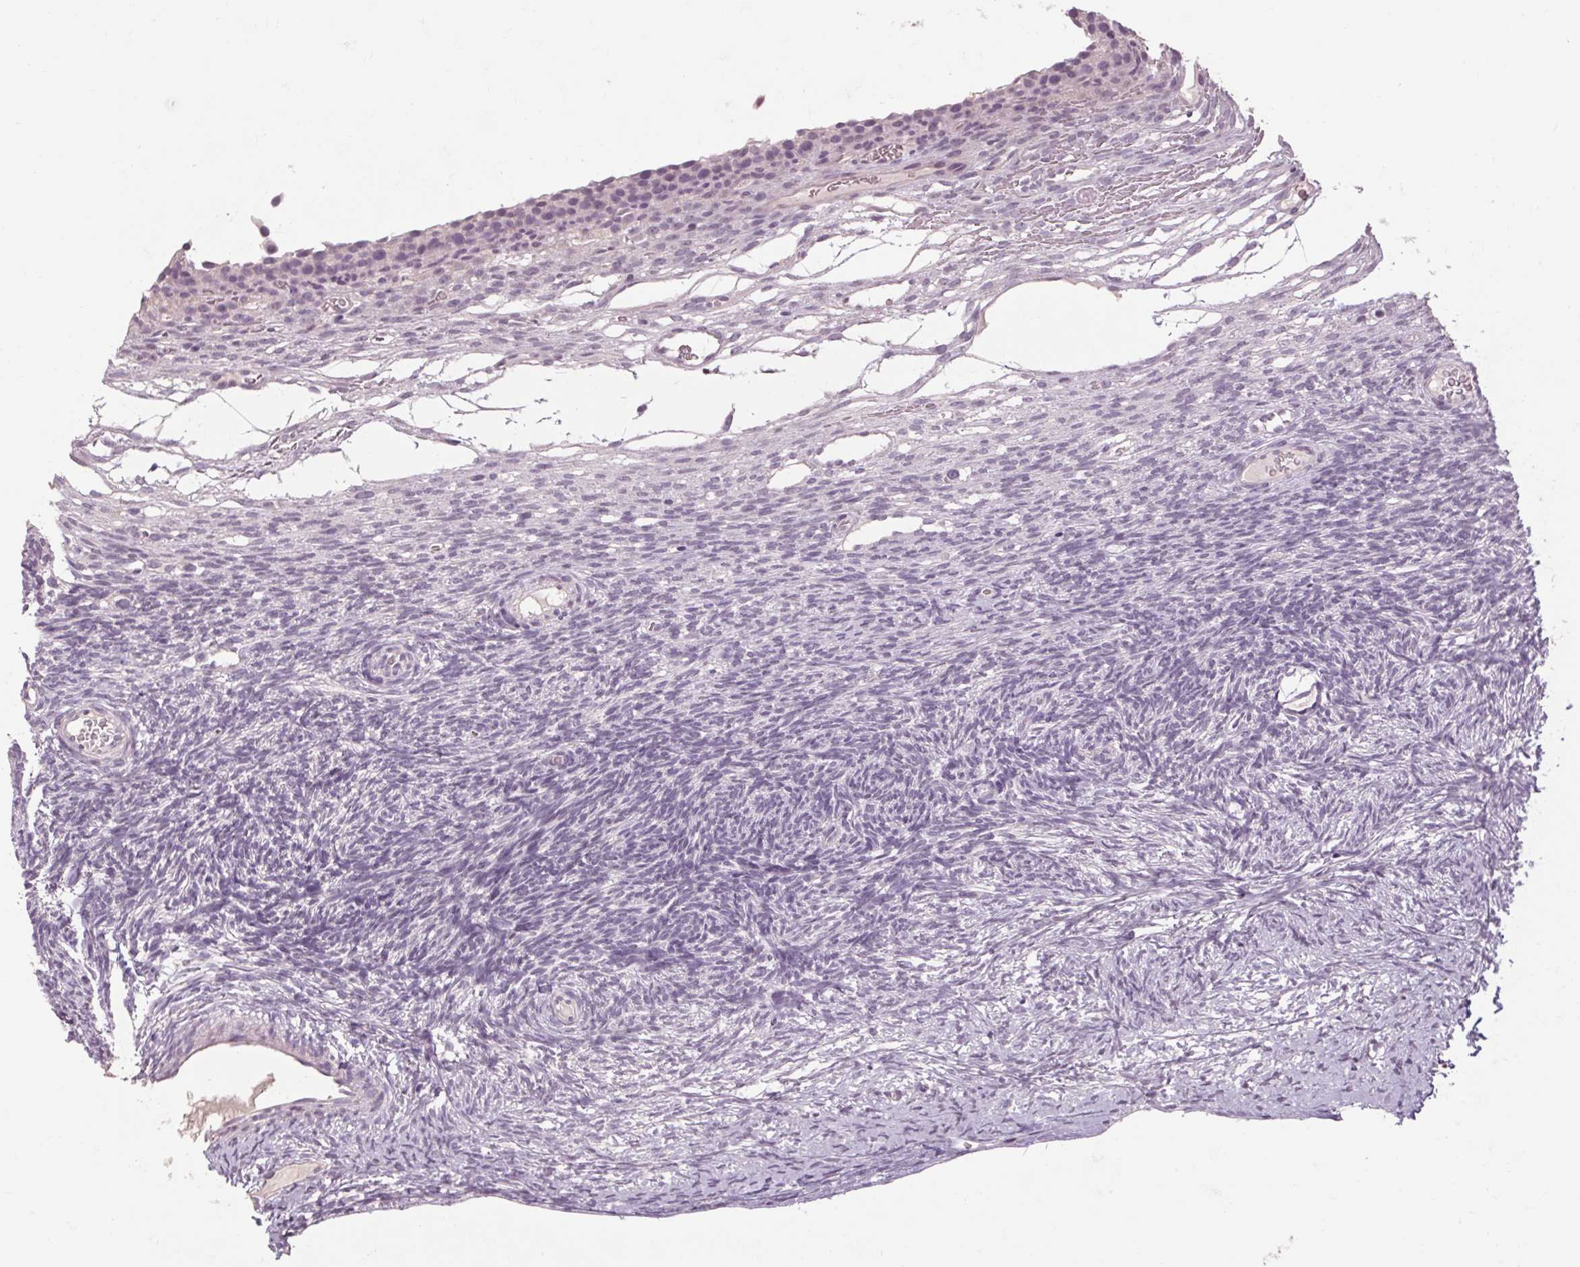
{"staining": {"intensity": "negative", "quantity": "none", "location": "none"}, "tissue": "ovary", "cell_type": "Follicle cells", "image_type": "normal", "snomed": [{"axis": "morphology", "description": "Normal tissue, NOS"}, {"axis": "topography", "description": "Ovary"}], "caption": "Micrograph shows no protein positivity in follicle cells of normal ovary.", "gene": "POMC", "patient": {"sex": "female", "age": 34}}